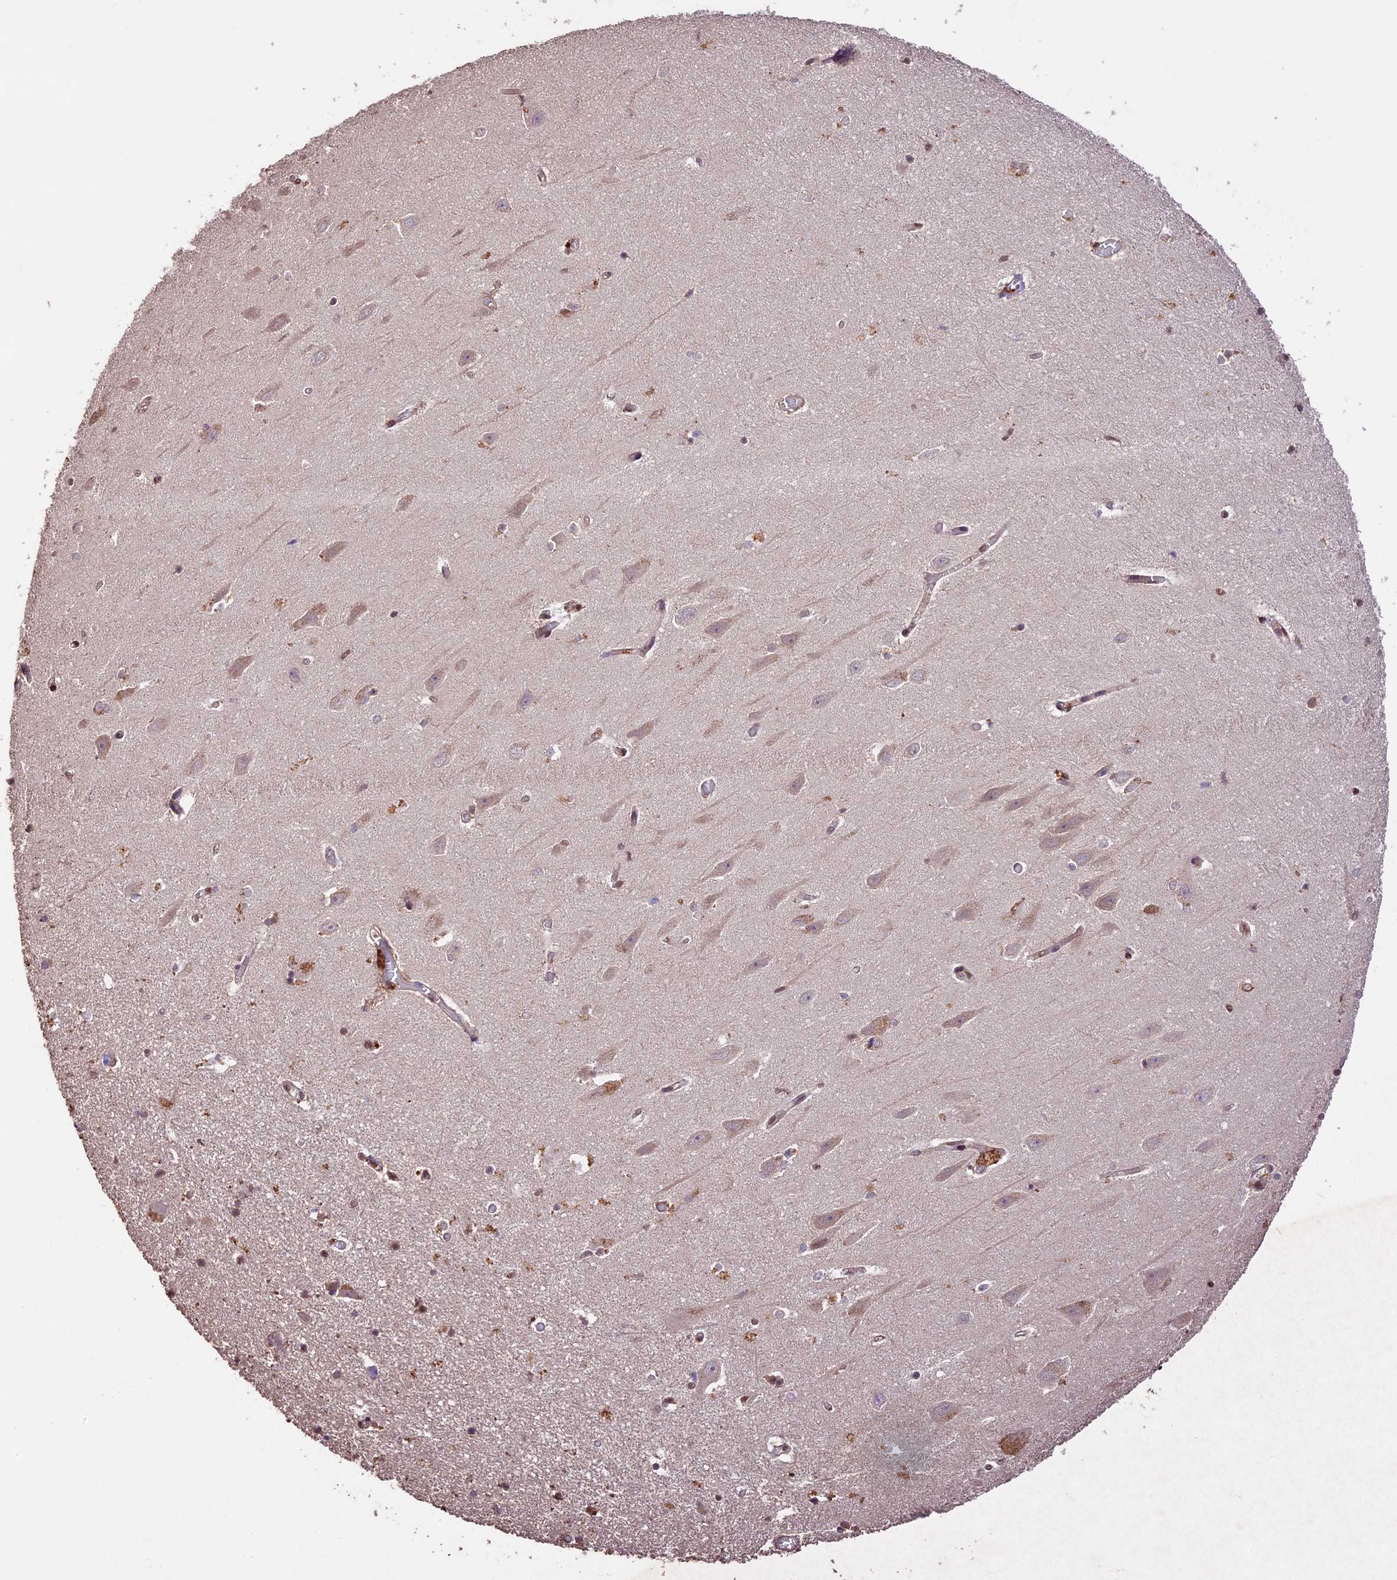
{"staining": {"intensity": "moderate", "quantity": "<25%", "location": "nuclear"}, "tissue": "hippocampus", "cell_type": "Glial cells", "image_type": "normal", "snomed": [{"axis": "morphology", "description": "Normal tissue, NOS"}, {"axis": "topography", "description": "Hippocampus"}], "caption": "Moderate nuclear expression for a protein is seen in approximately <25% of glial cells of normal hippocampus using immunohistochemistry (IHC).", "gene": "CDKN2AIP", "patient": {"sex": "female", "age": 64}}